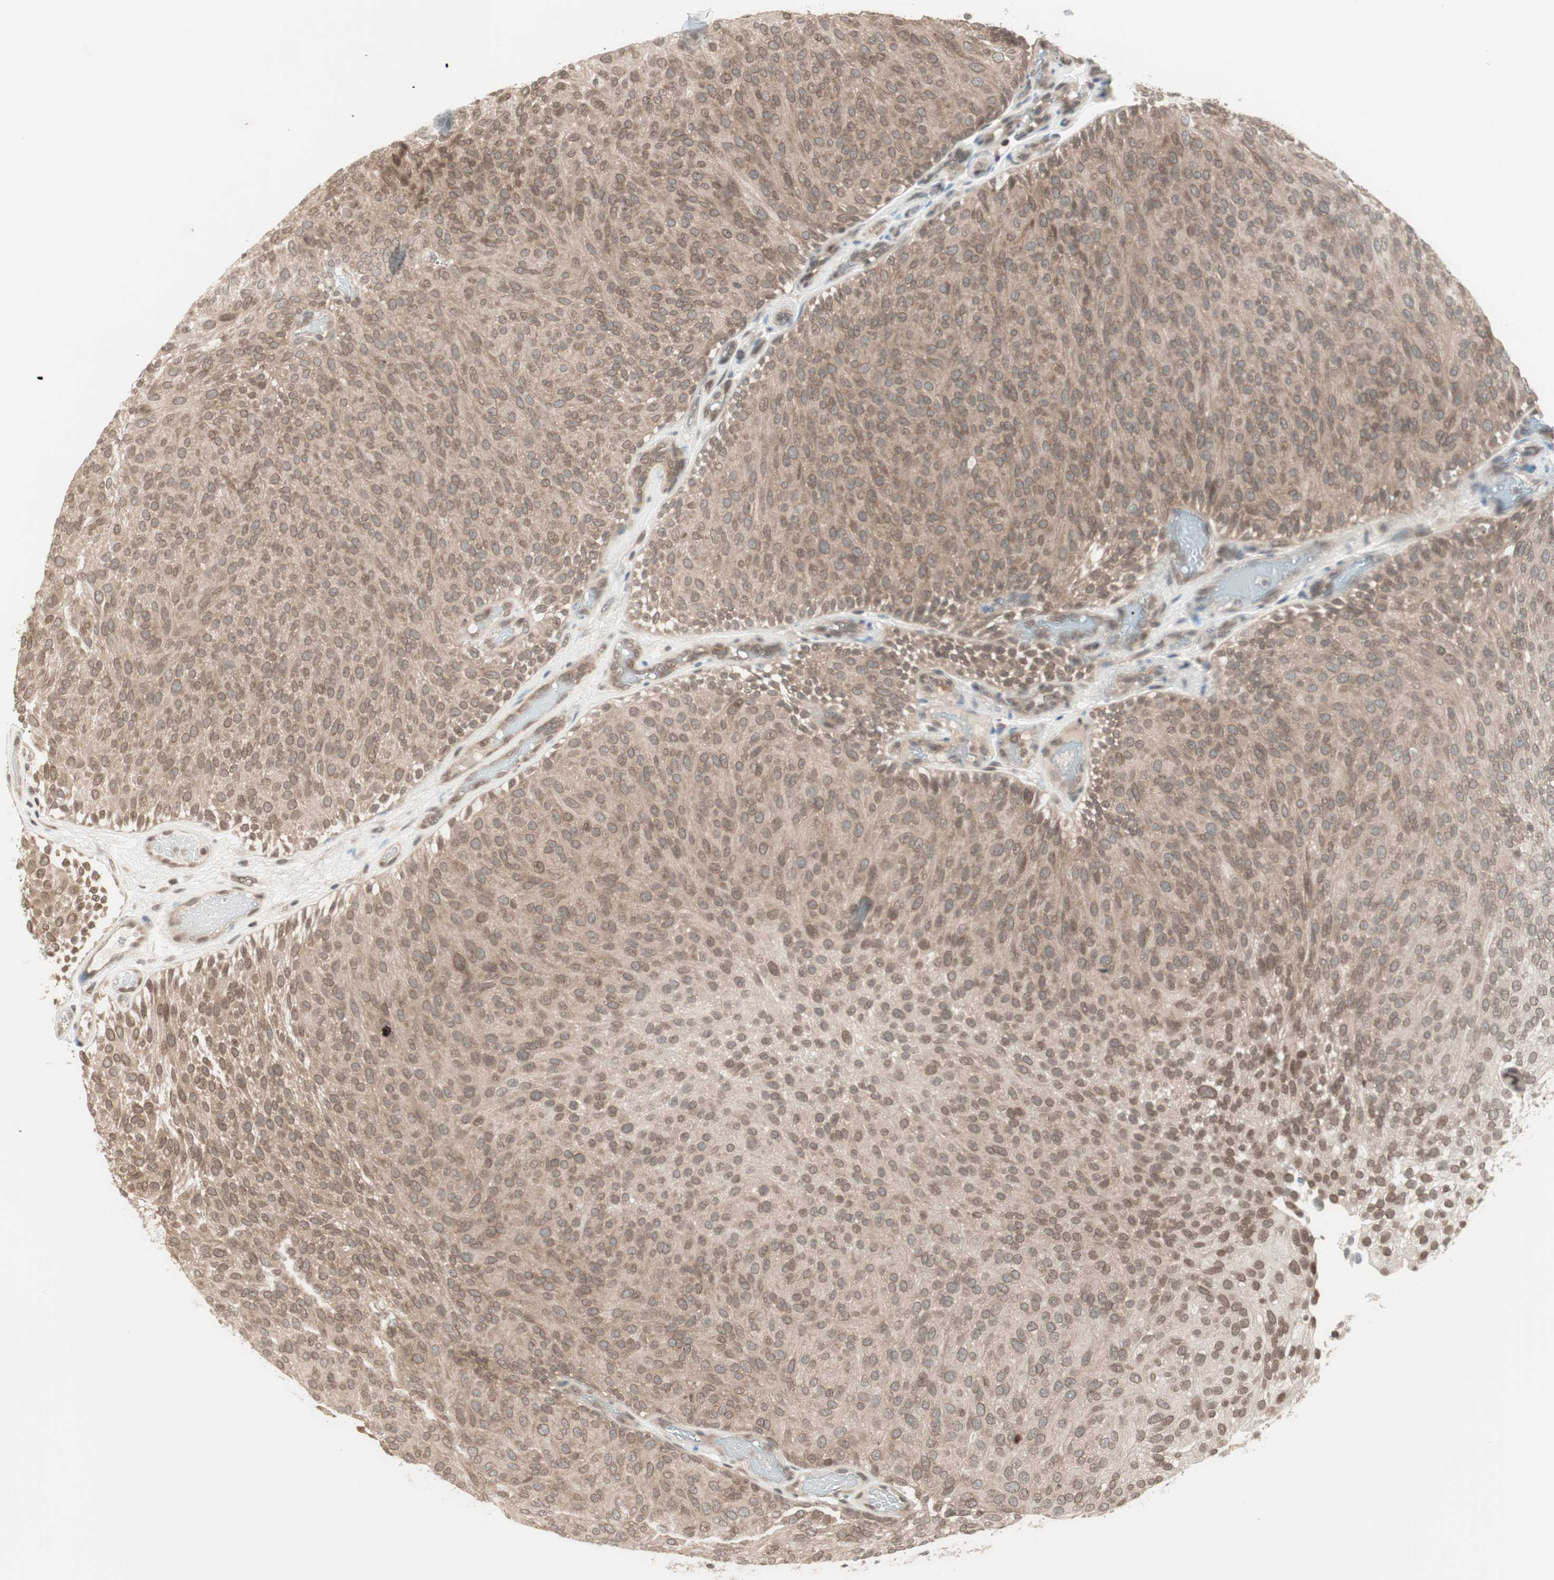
{"staining": {"intensity": "weak", "quantity": ">75%", "location": "cytoplasmic/membranous"}, "tissue": "urothelial cancer", "cell_type": "Tumor cells", "image_type": "cancer", "snomed": [{"axis": "morphology", "description": "Urothelial carcinoma, Low grade"}, {"axis": "topography", "description": "Urinary bladder"}], "caption": "Urothelial cancer stained with a brown dye displays weak cytoplasmic/membranous positive staining in approximately >75% of tumor cells.", "gene": "UBE2I", "patient": {"sex": "male", "age": 78}}